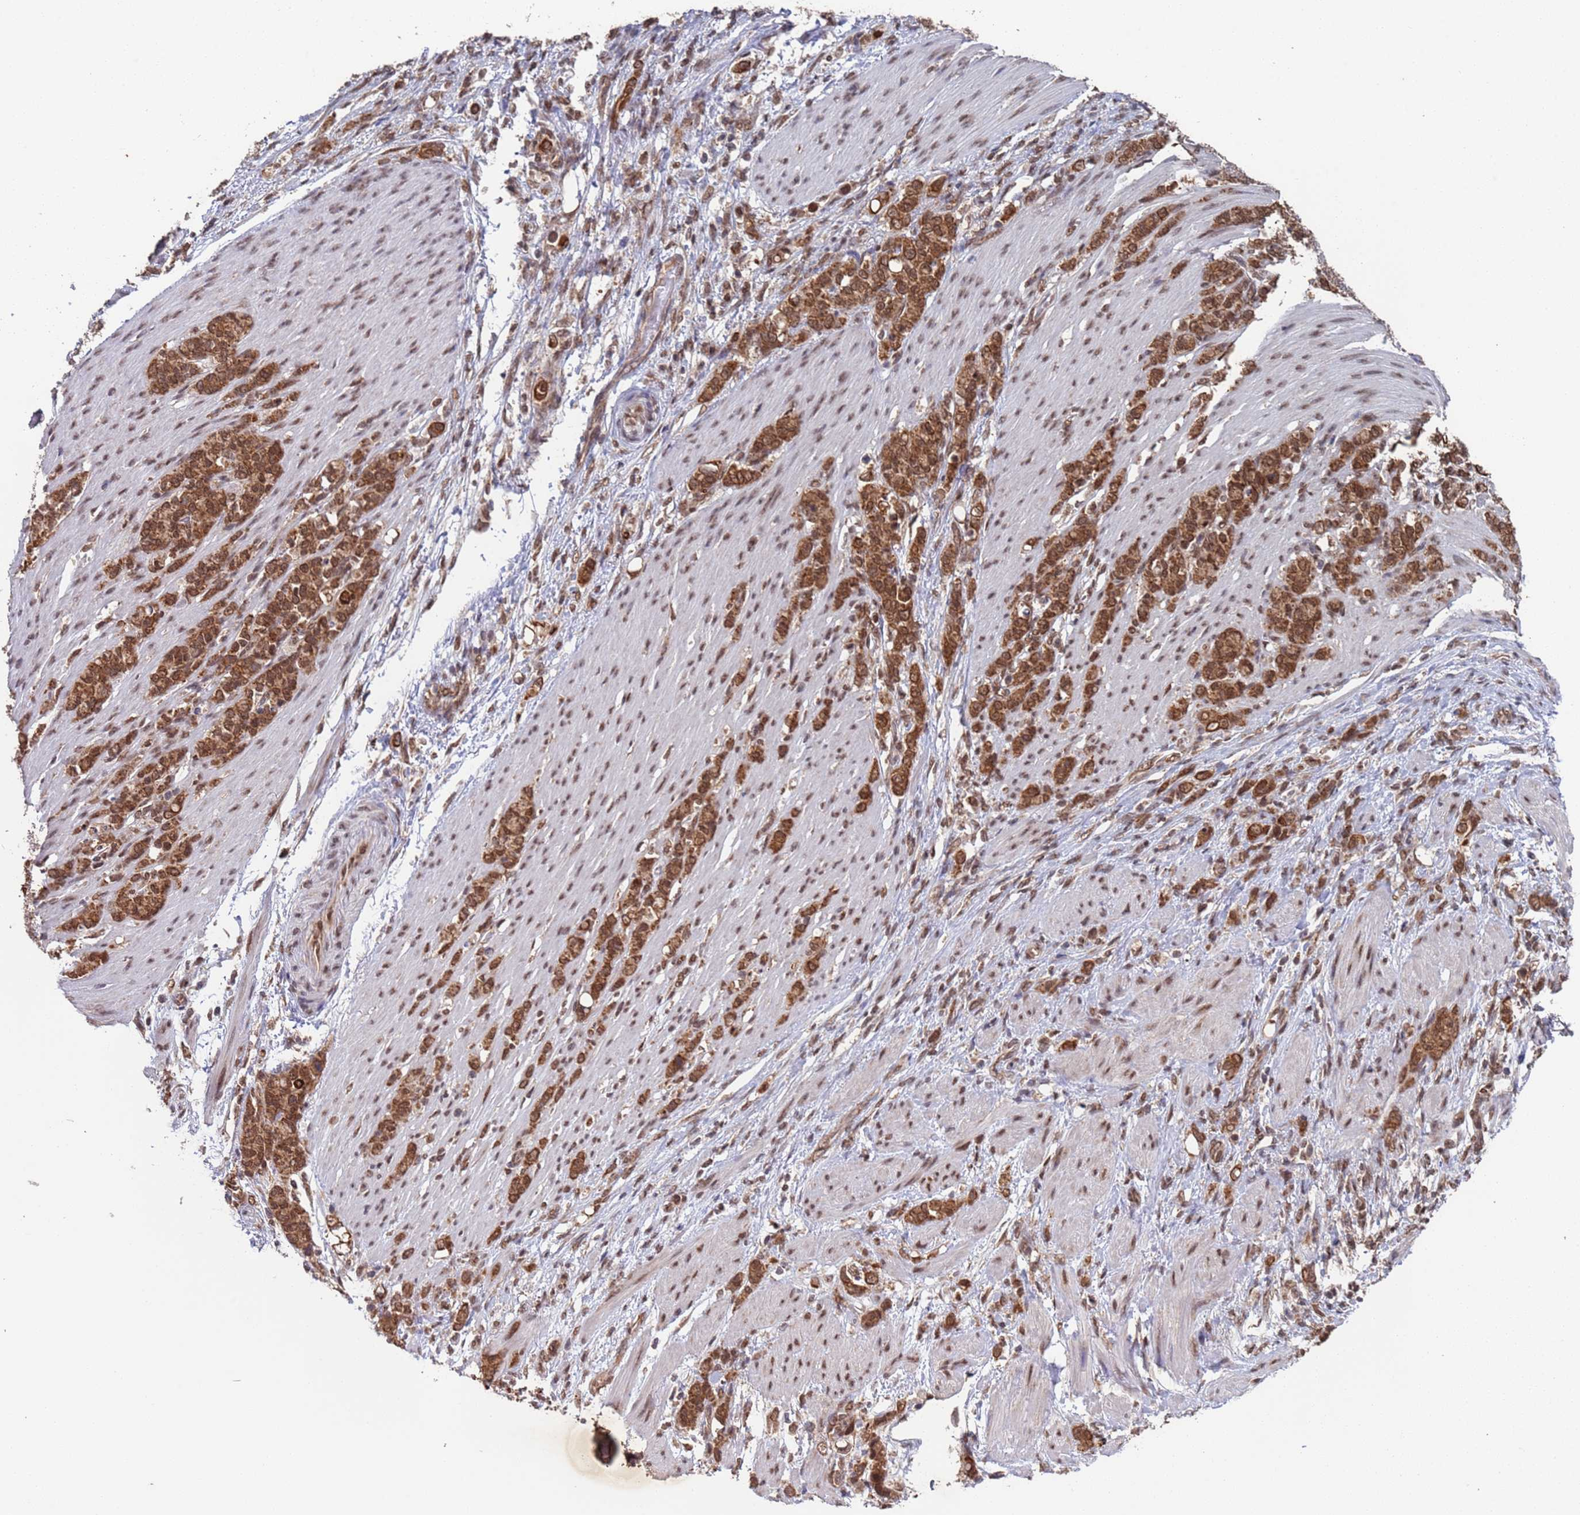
{"staining": {"intensity": "moderate", "quantity": ">75%", "location": "cytoplasmic/membranous"}, "tissue": "stomach cancer", "cell_type": "Tumor cells", "image_type": "cancer", "snomed": [{"axis": "morphology", "description": "Adenocarcinoma, NOS"}, {"axis": "topography", "description": "Stomach"}], "caption": "The immunohistochemical stain highlights moderate cytoplasmic/membranous positivity in tumor cells of stomach cancer tissue.", "gene": "FUBP3", "patient": {"sex": "female", "age": 79}}